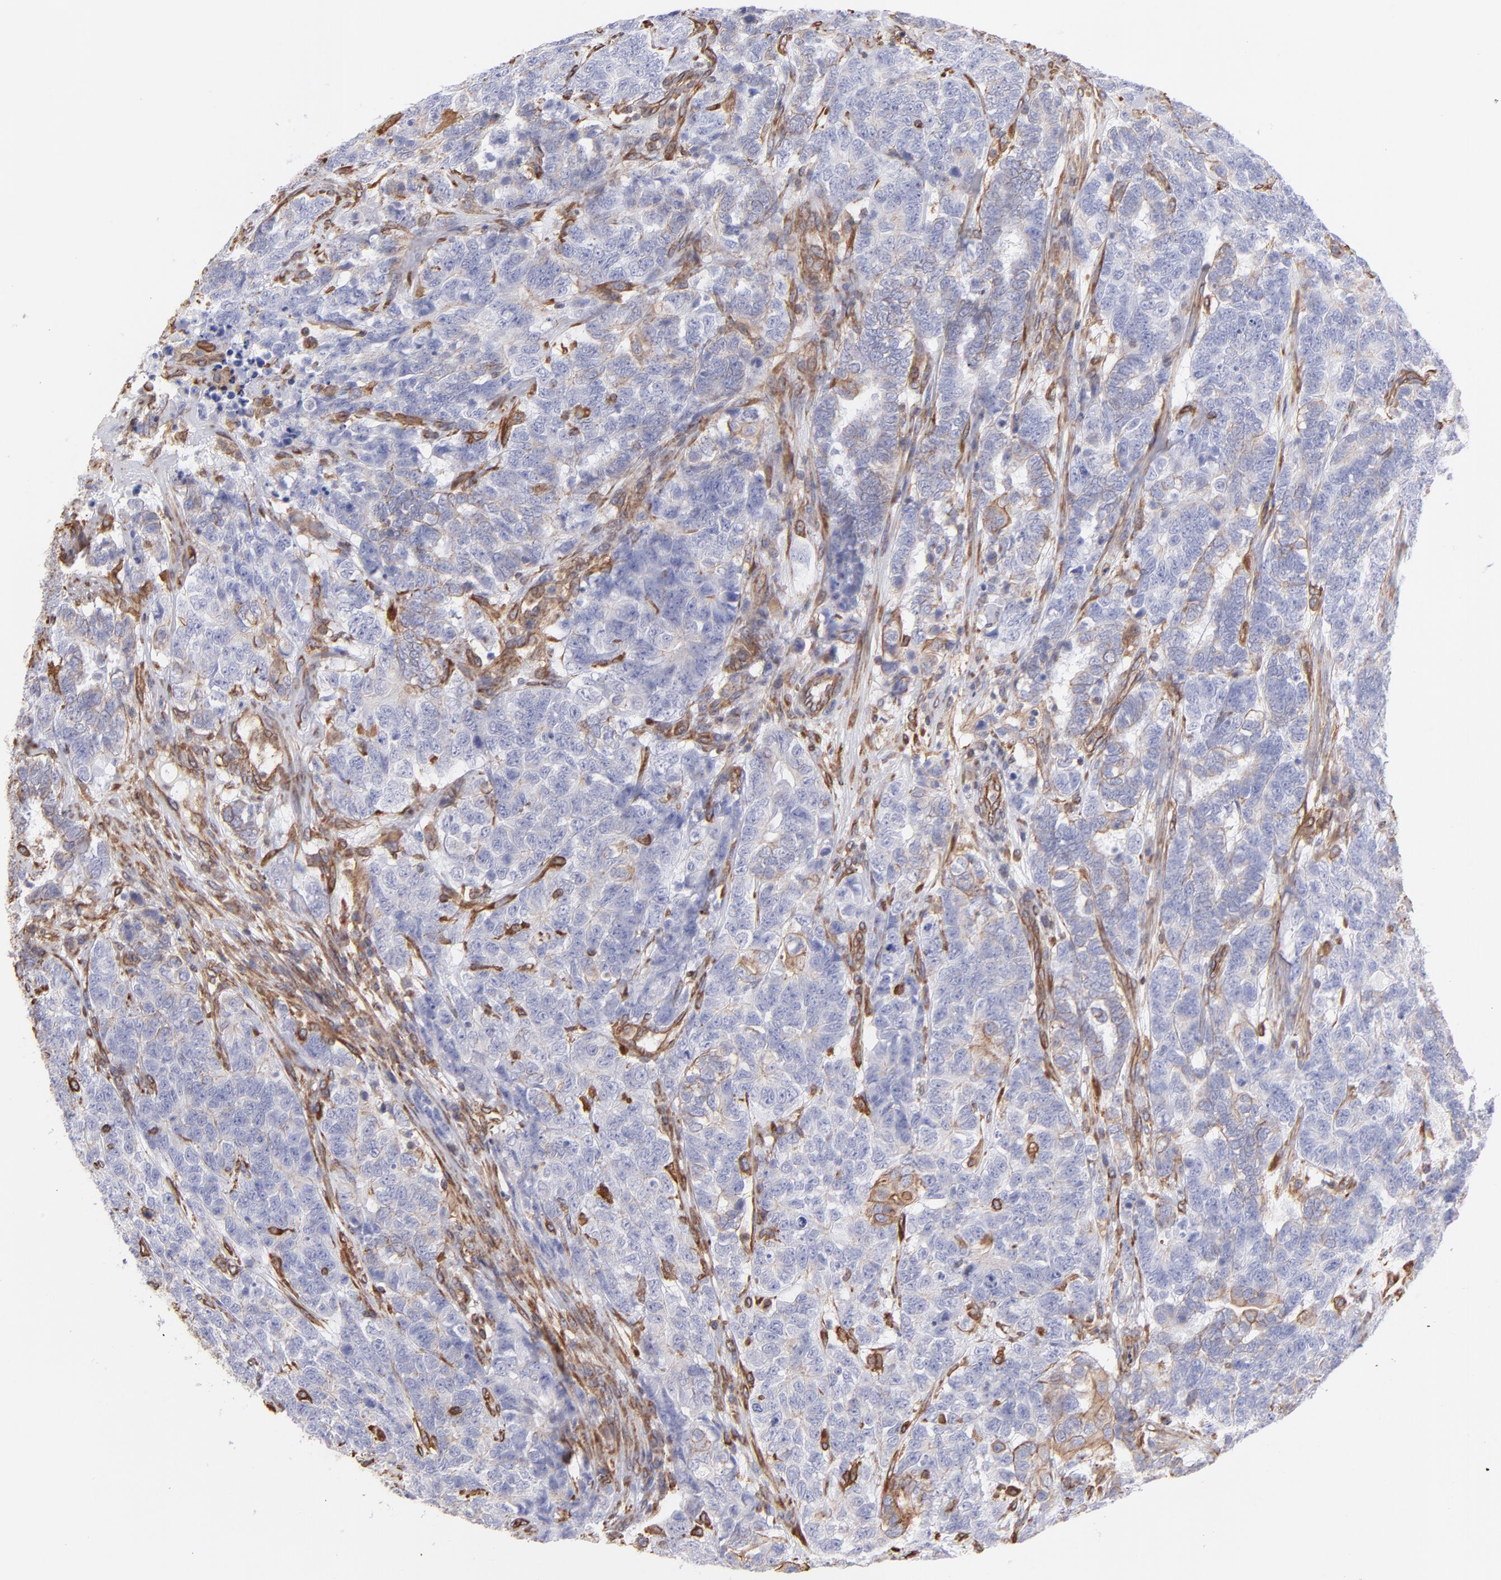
{"staining": {"intensity": "weak", "quantity": "<25%", "location": "cytoplasmic/membranous"}, "tissue": "testis cancer", "cell_type": "Tumor cells", "image_type": "cancer", "snomed": [{"axis": "morphology", "description": "Carcinoma, Embryonal, NOS"}, {"axis": "topography", "description": "Testis"}], "caption": "The photomicrograph exhibits no staining of tumor cells in testis cancer.", "gene": "PLEC", "patient": {"sex": "male", "age": 26}}